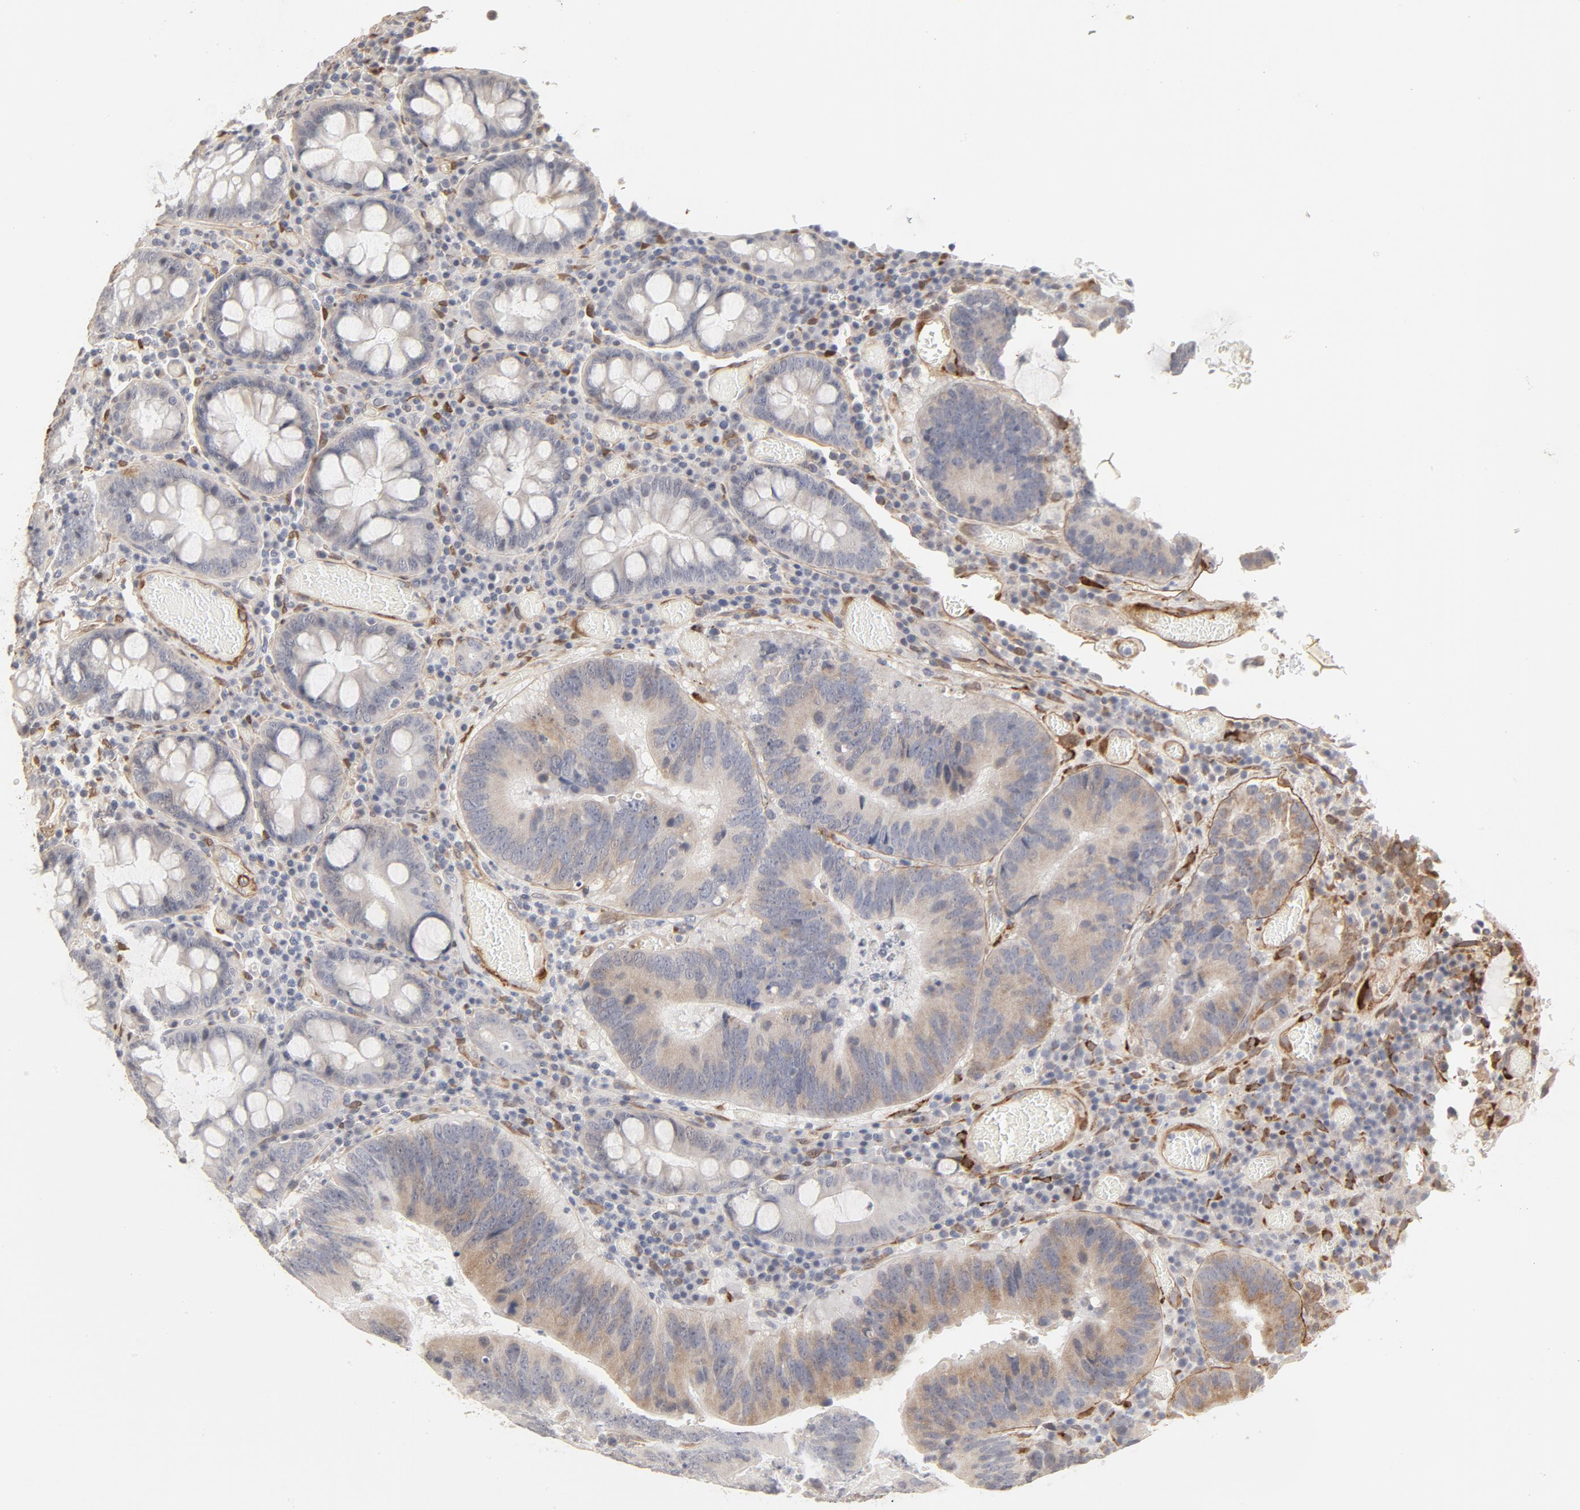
{"staining": {"intensity": "negative", "quantity": "none", "location": "none"}, "tissue": "colorectal cancer", "cell_type": "Tumor cells", "image_type": "cancer", "snomed": [{"axis": "morphology", "description": "Normal tissue, NOS"}, {"axis": "morphology", "description": "Adenocarcinoma, NOS"}, {"axis": "topography", "description": "Colon"}], "caption": "Immunohistochemistry of human colorectal cancer demonstrates no positivity in tumor cells.", "gene": "MAGED4", "patient": {"sex": "female", "age": 78}}